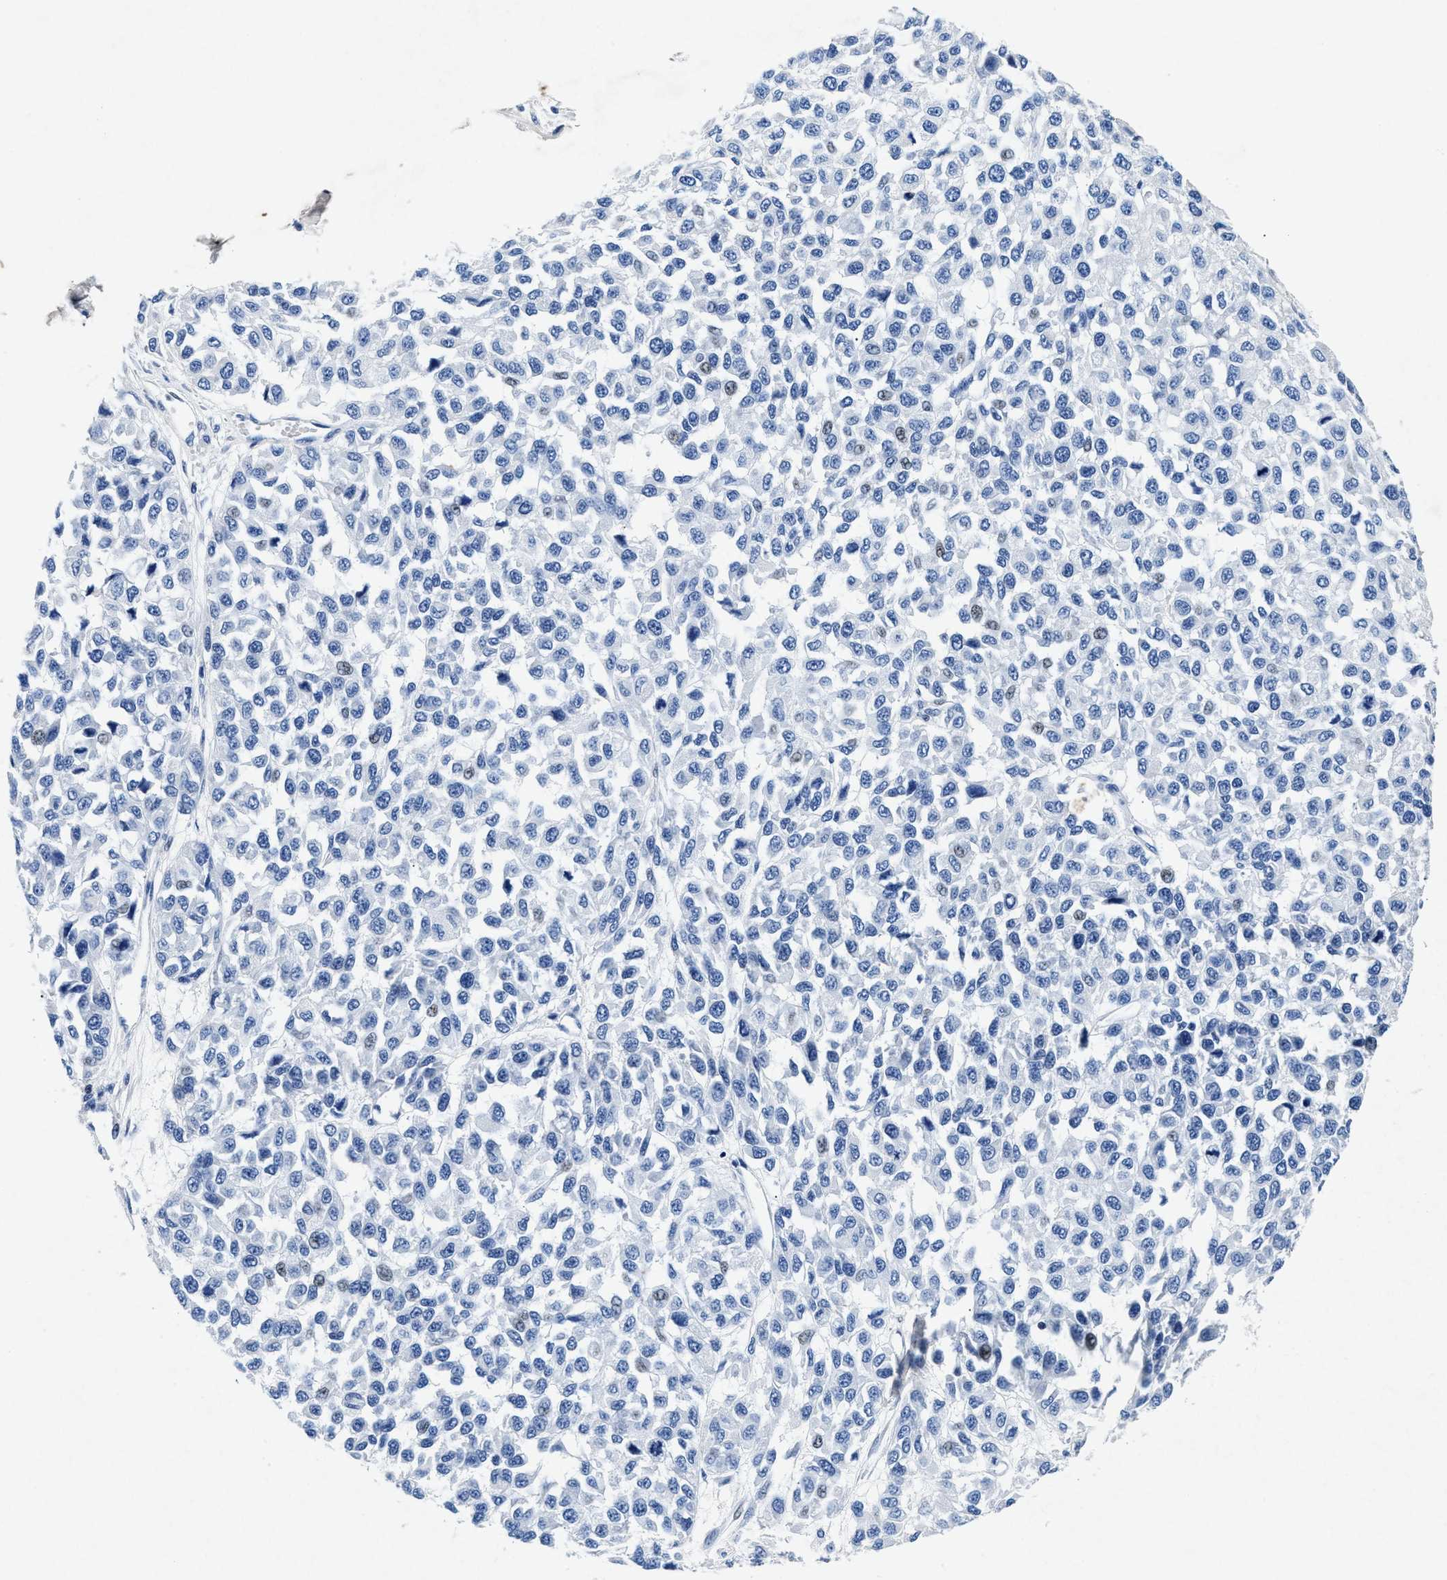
{"staining": {"intensity": "weak", "quantity": "<25%", "location": "nuclear"}, "tissue": "melanoma", "cell_type": "Tumor cells", "image_type": "cancer", "snomed": [{"axis": "morphology", "description": "Malignant melanoma, NOS"}, {"axis": "topography", "description": "Skin"}], "caption": "Immunohistochemistry image of human malignant melanoma stained for a protein (brown), which exhibits no staining in tumor cells. The staining is performed using DAB (3,3'-diaminobenzidine) brown chromogen with nuclei counter-stained in using hematoxylin.", "gene": "MAP6", "patient": {"sex": "male", "age": 62}}